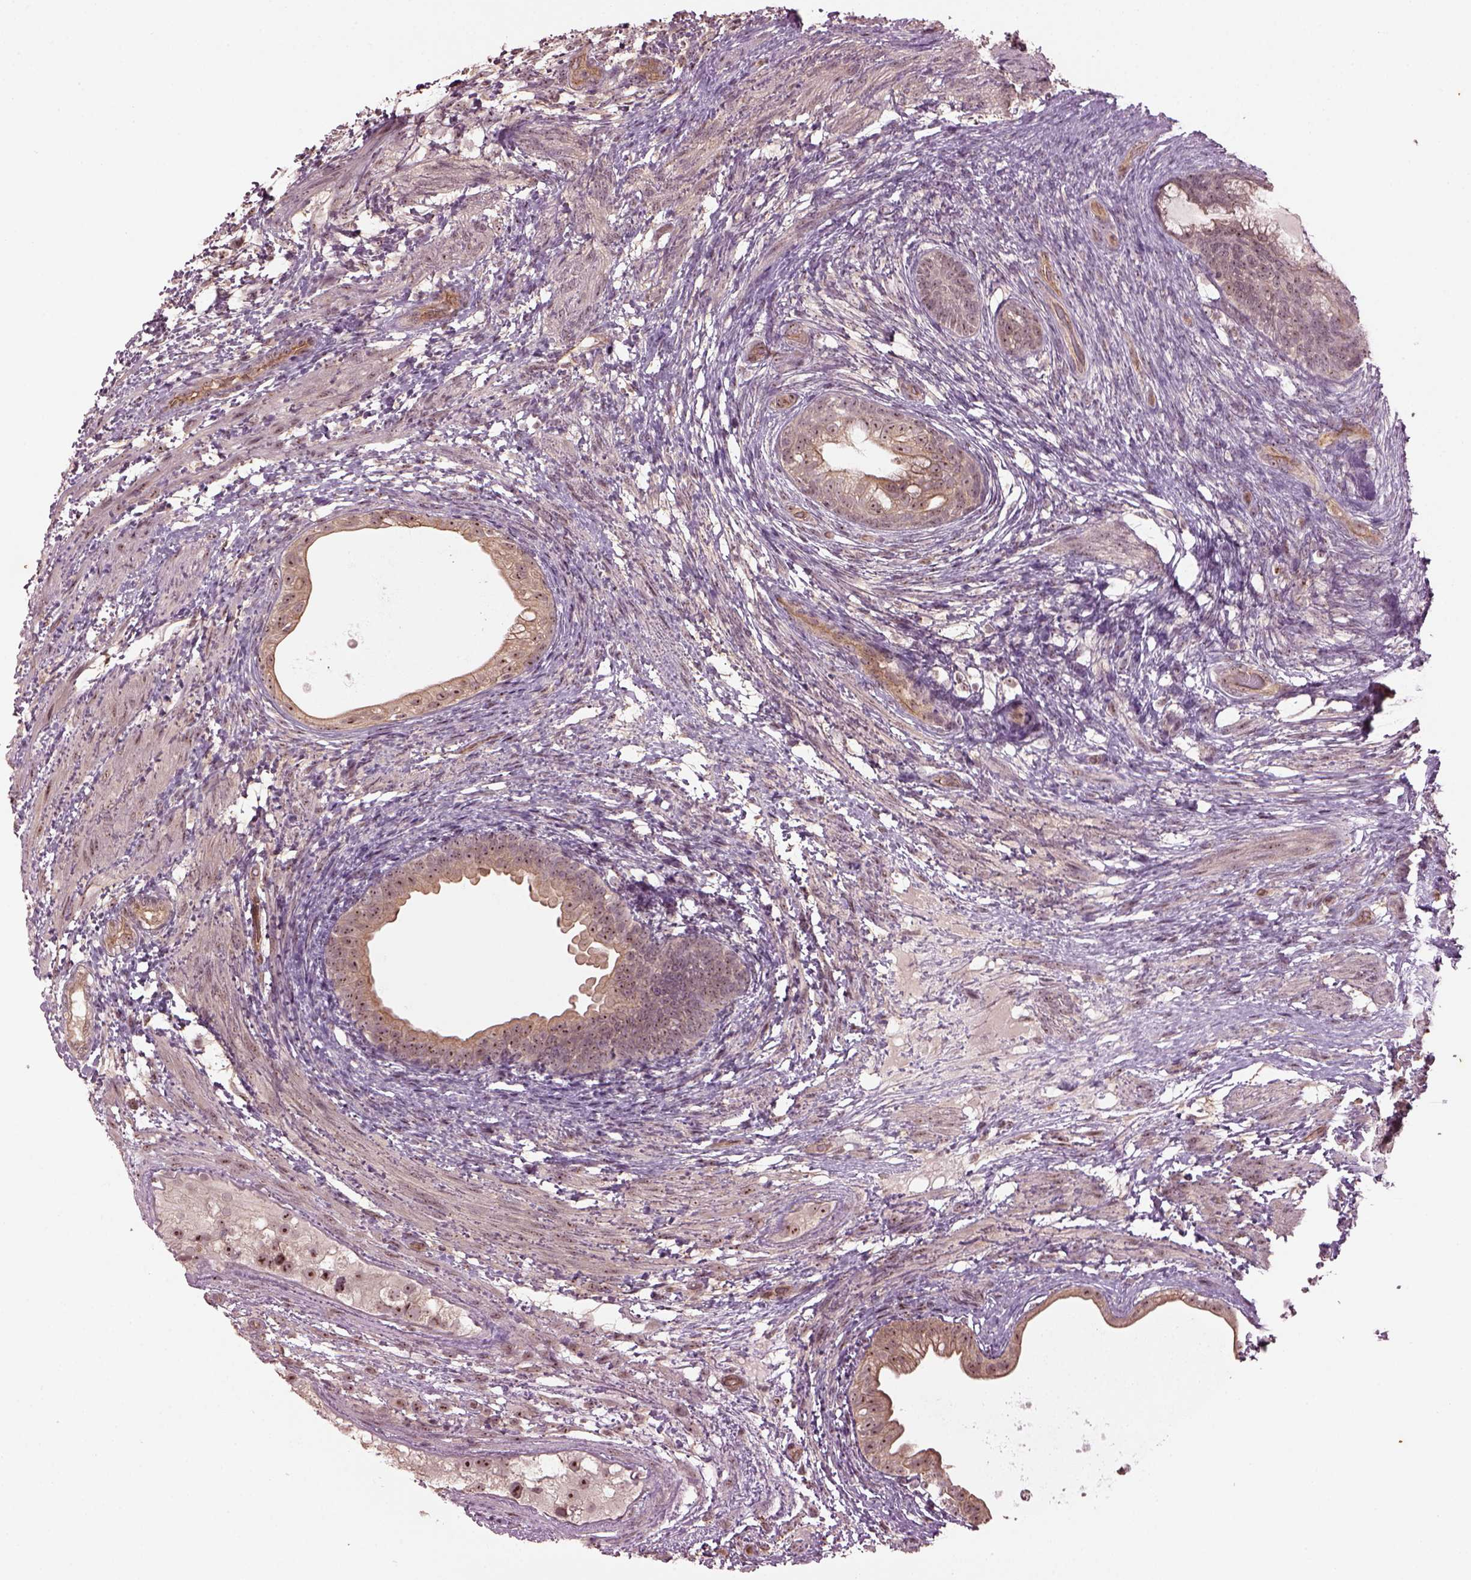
{"staining": {"intensity": "moderate", "quantity": "25%-75%", "location": "cytoplasmic/membranous,nuclear"}, "tissue": "testis cancer", "cell_type": "Tumor cells", "image_type": "cancer", "snomed": [{"axis": "morphology", "description": "Carcinoma, Embryonal, NOS"}, {"axis": "topography", "description": "Testis"}], "caption": "Immunohistochemical staining of human testis cancer shows moderate cytoplasmic/membranous and nuclear protein staining in approximately 25%-75% of tumor cells.", "gene": "GNRH1", "patient": {"sex": "male", "age": 24}}